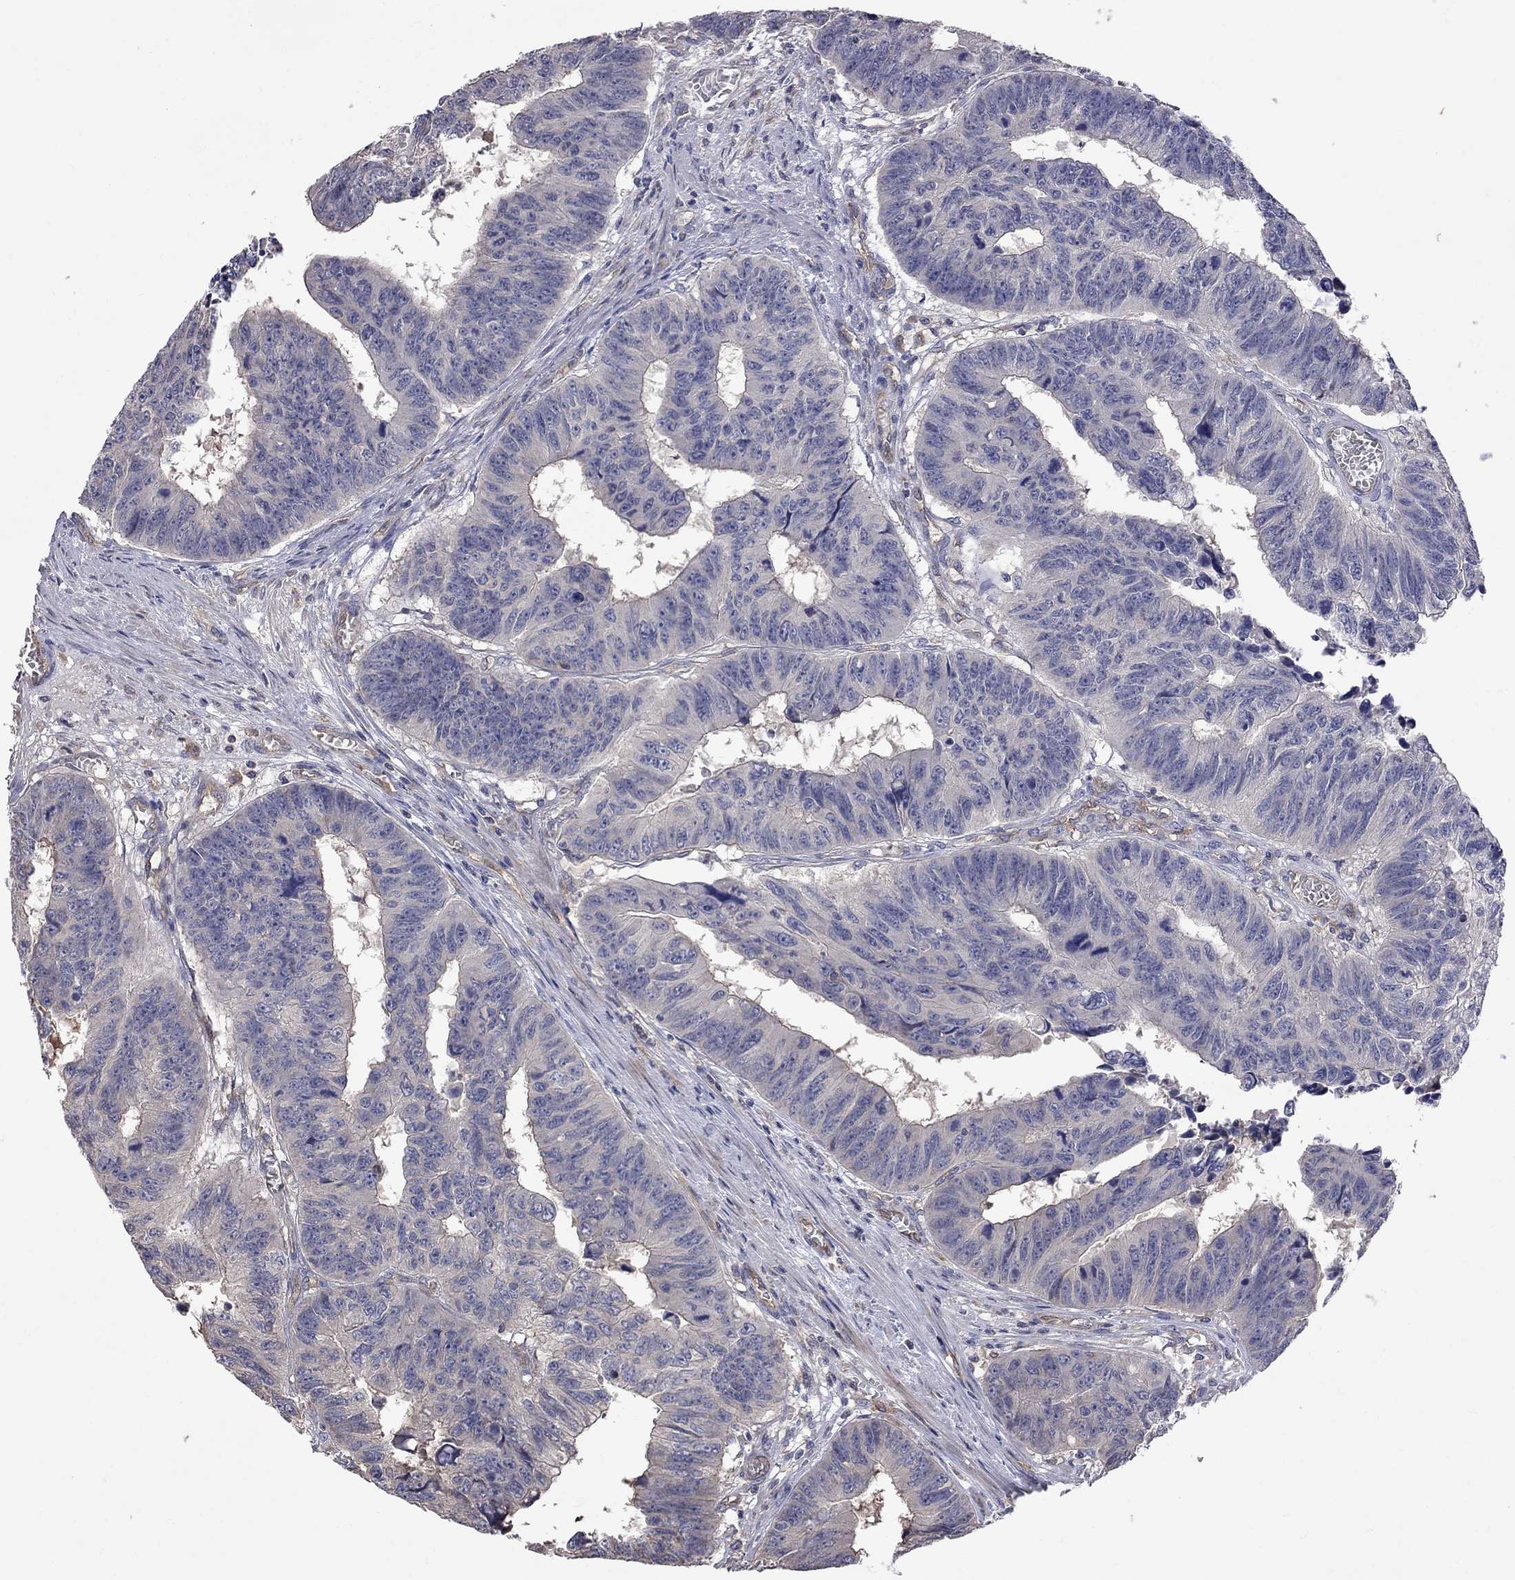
{"staining": {"intensity": "negative", "quantity": "none", "location": "none"}, "tissue": "colorectal cancer", "cell_type": "Tumor cells", "image_type": "cancer", "snomed": [{"axis": "morphology", "description": "Adenocarcinoma, NOS"}, {"axis": "topography", "description": "Rectum"}], "caption": "The immunohistochemistry photomicrograph has no significant positivity in tumor cells of colorectal adenocarcinoma tissue. Nuclei are stained in blue.", "gene": "ABI3", "patient": {"sex": "female", "age": 85}}